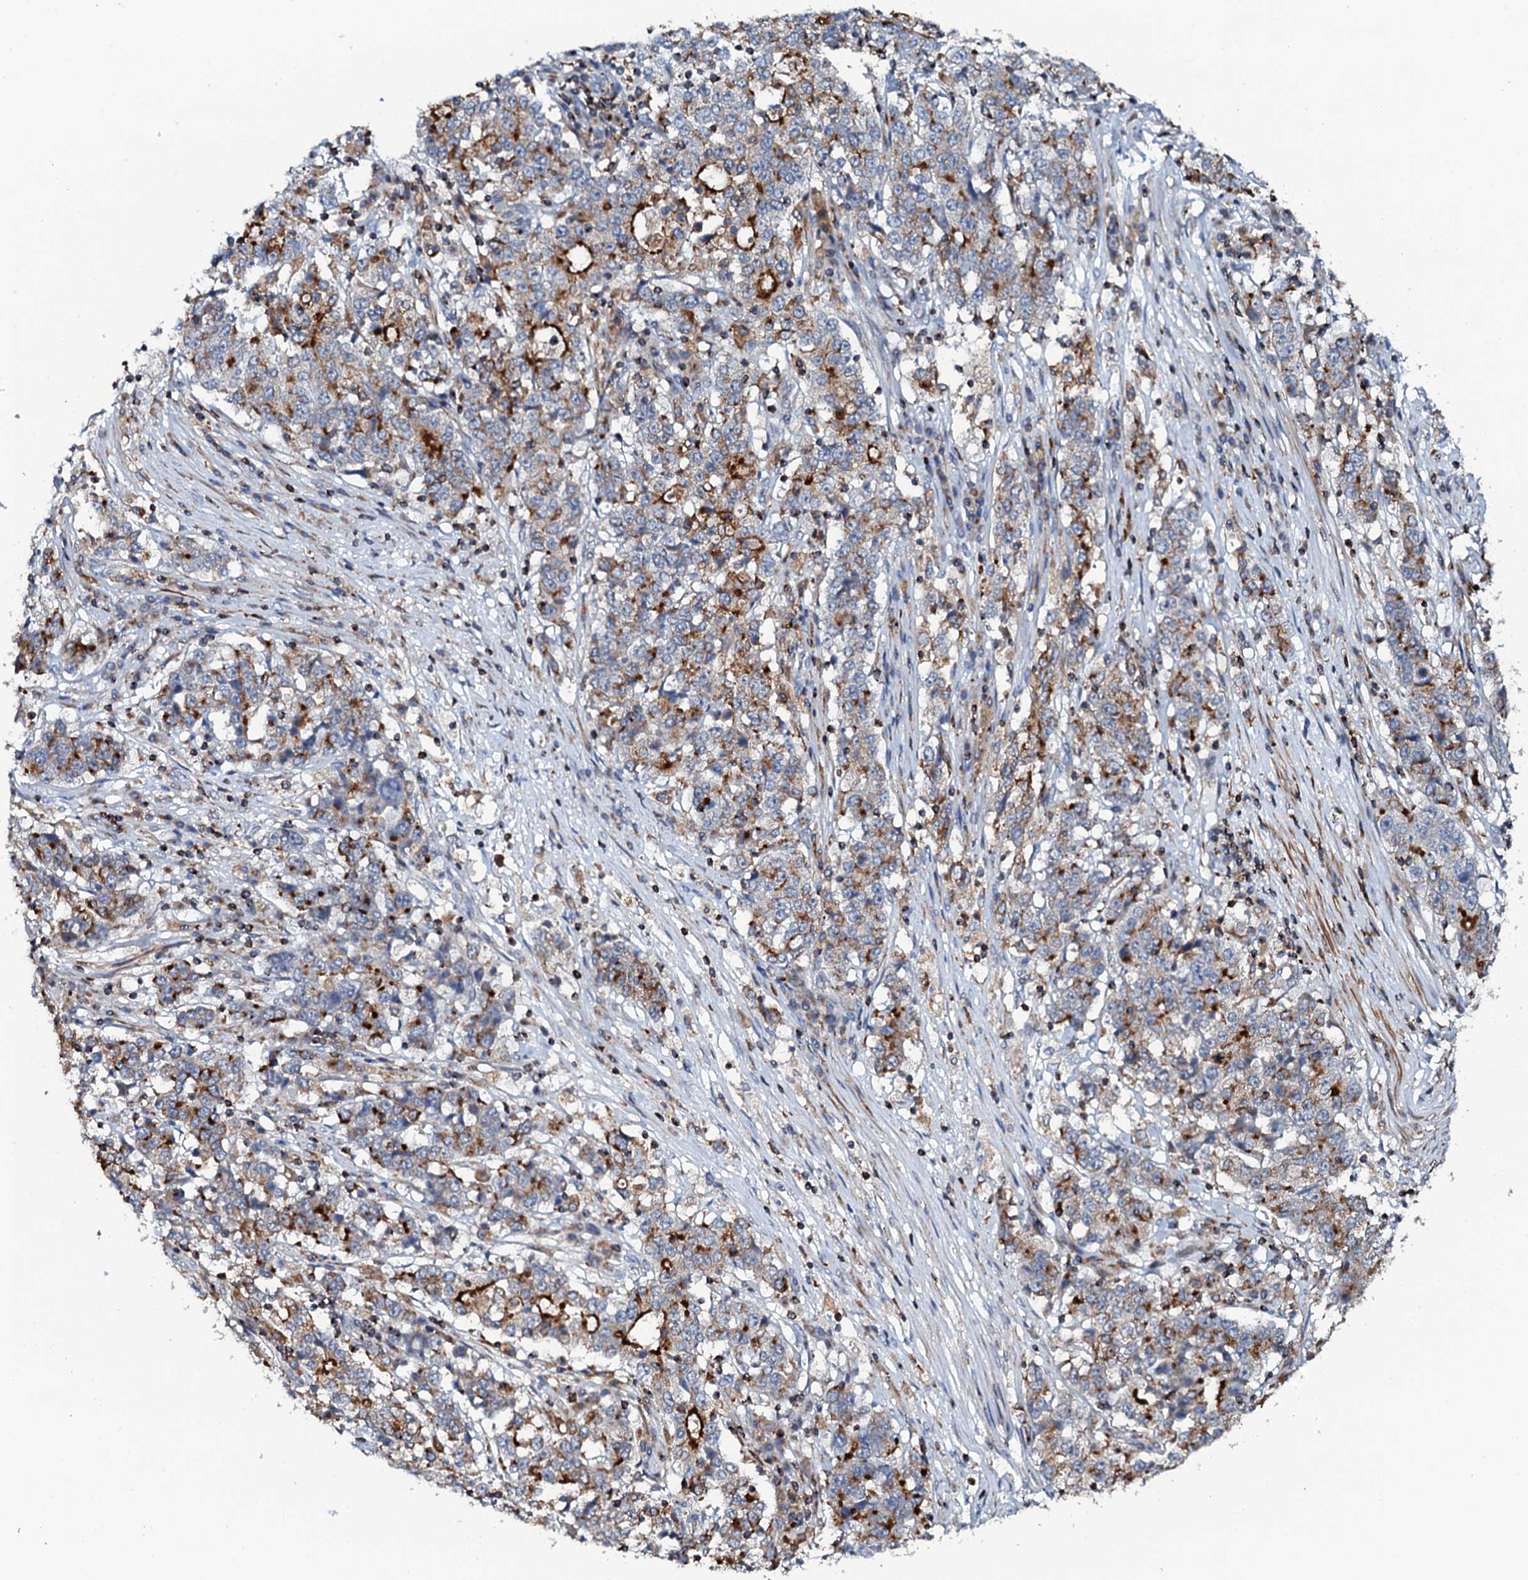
{"staining": {"intensity": "strong", "quantity": "25%-75%", "location": "cytoplasmic/membranous"}, "tissue": "stomach cancer", "cell_type": "Tumor cells", "image_type": "cancer", "snomed": [{"axis": "morphology", "description": "Adenocarcinoma, NOS"}, {"axis": "topography", "description": "Stomach"}], "caption": "This image shows stomach cancer (adenocarcinoma) stained with immunohistochemistry (IHC) to label a protein in brown. The cytoplasmic/membranous of tumor cells show strong positivity for the protein. Nuclei are counter-stained blue.", "gene": "VAMP8", "patient": {"sex": "male", "age": 59}}